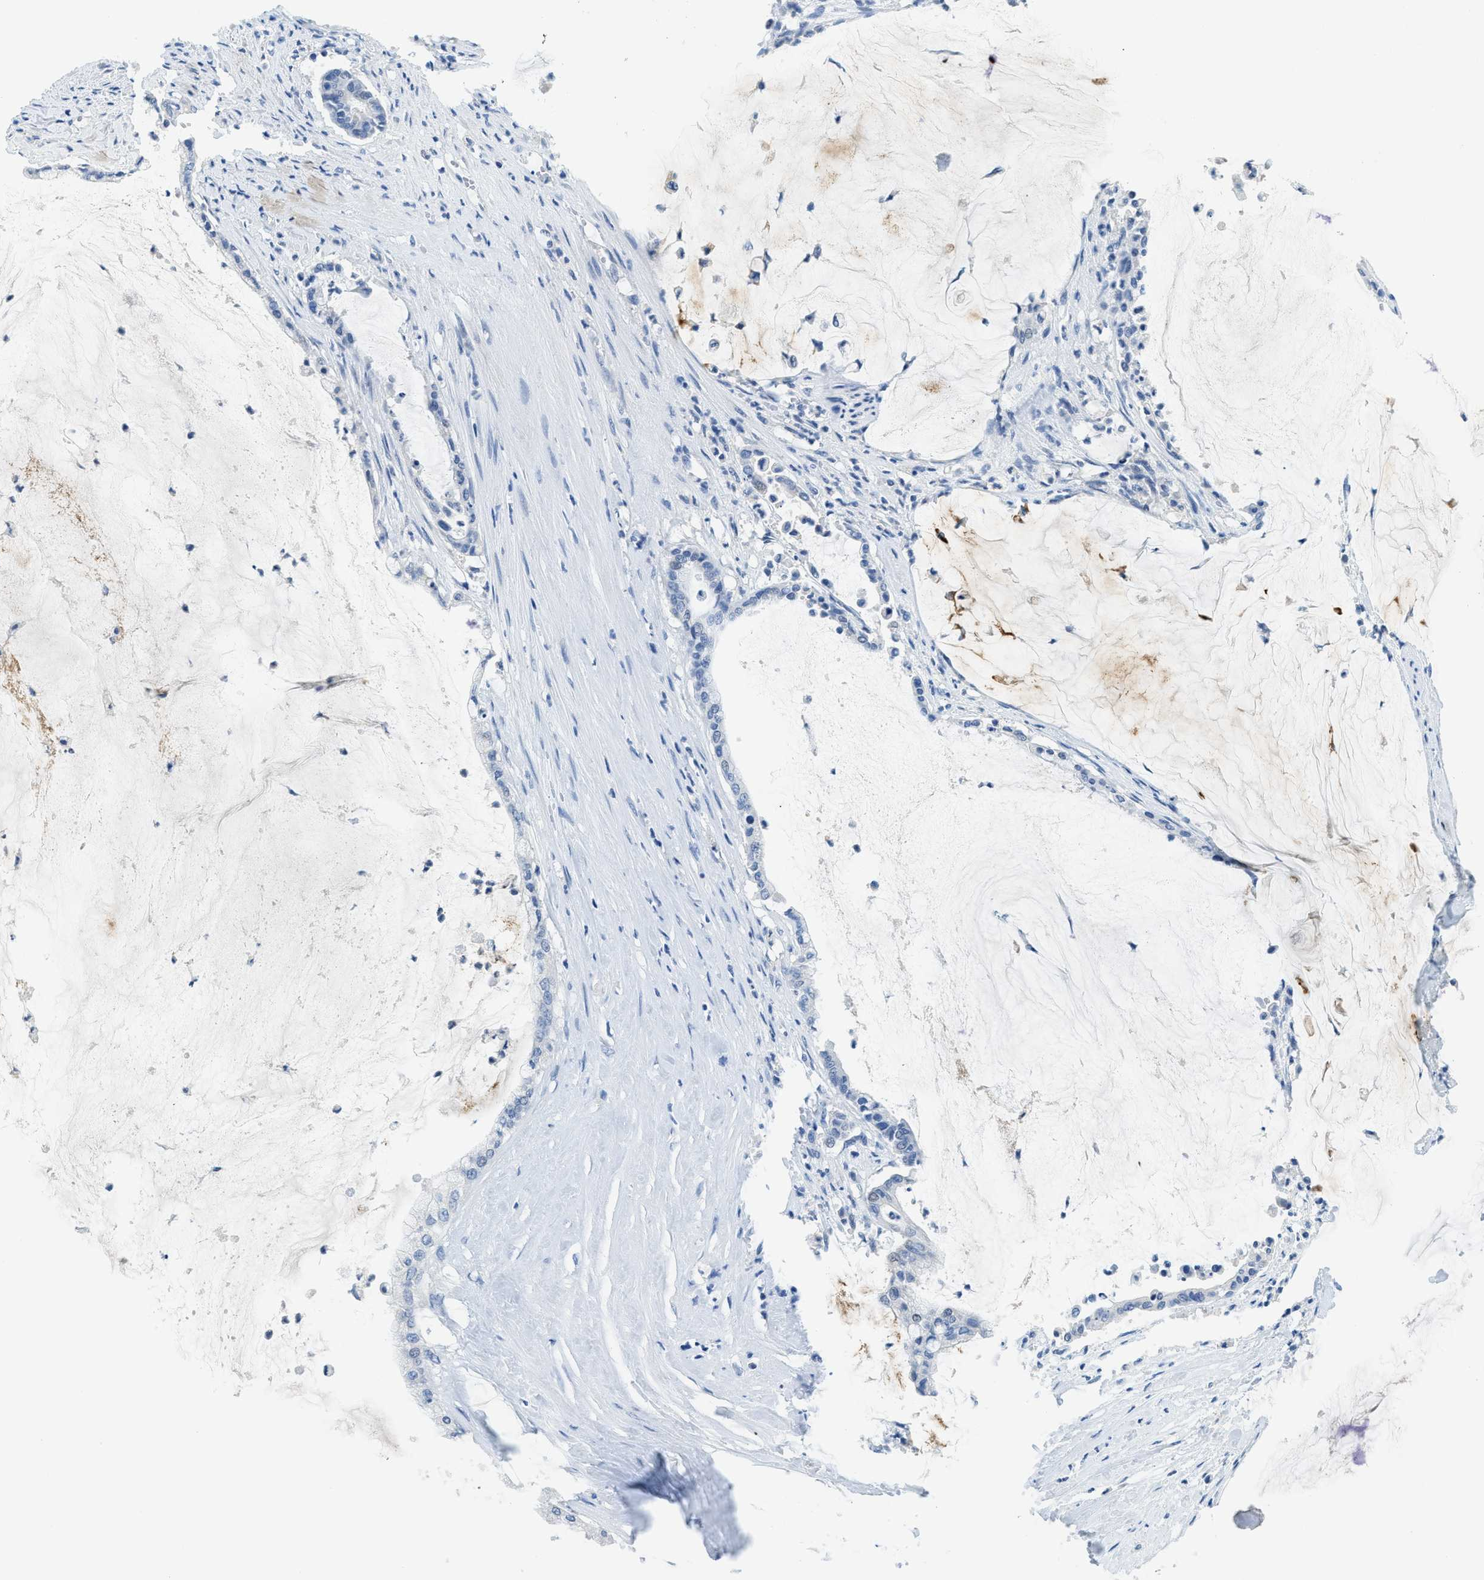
{"staining": {"intensity": "negative", "quantity": "none", "location": "none"}, "tissue": "pancreatic cancer", "cell_type": "Tumor cells", "image_type": "cancer", "snomed": [{"axis": "morphology", "description": "Adenocarcinoma, NOS"}, {"axis": "topography", "description": "Pancreas"}], "caption": "This image is of pancreatic cancer stained with immunohistochemistry to label a protein in brown with the nuclei are counter-stained blue. There is no expression in tumor cells. Brightfield microscopy of immunohistochemistry stained with DAB (3,3'-diaminobenzidine) (brown) and hematoxylin (blue), captured at high magnification.", "gene": "MBL2", "patient": {"sex": "male", "age": 41}}